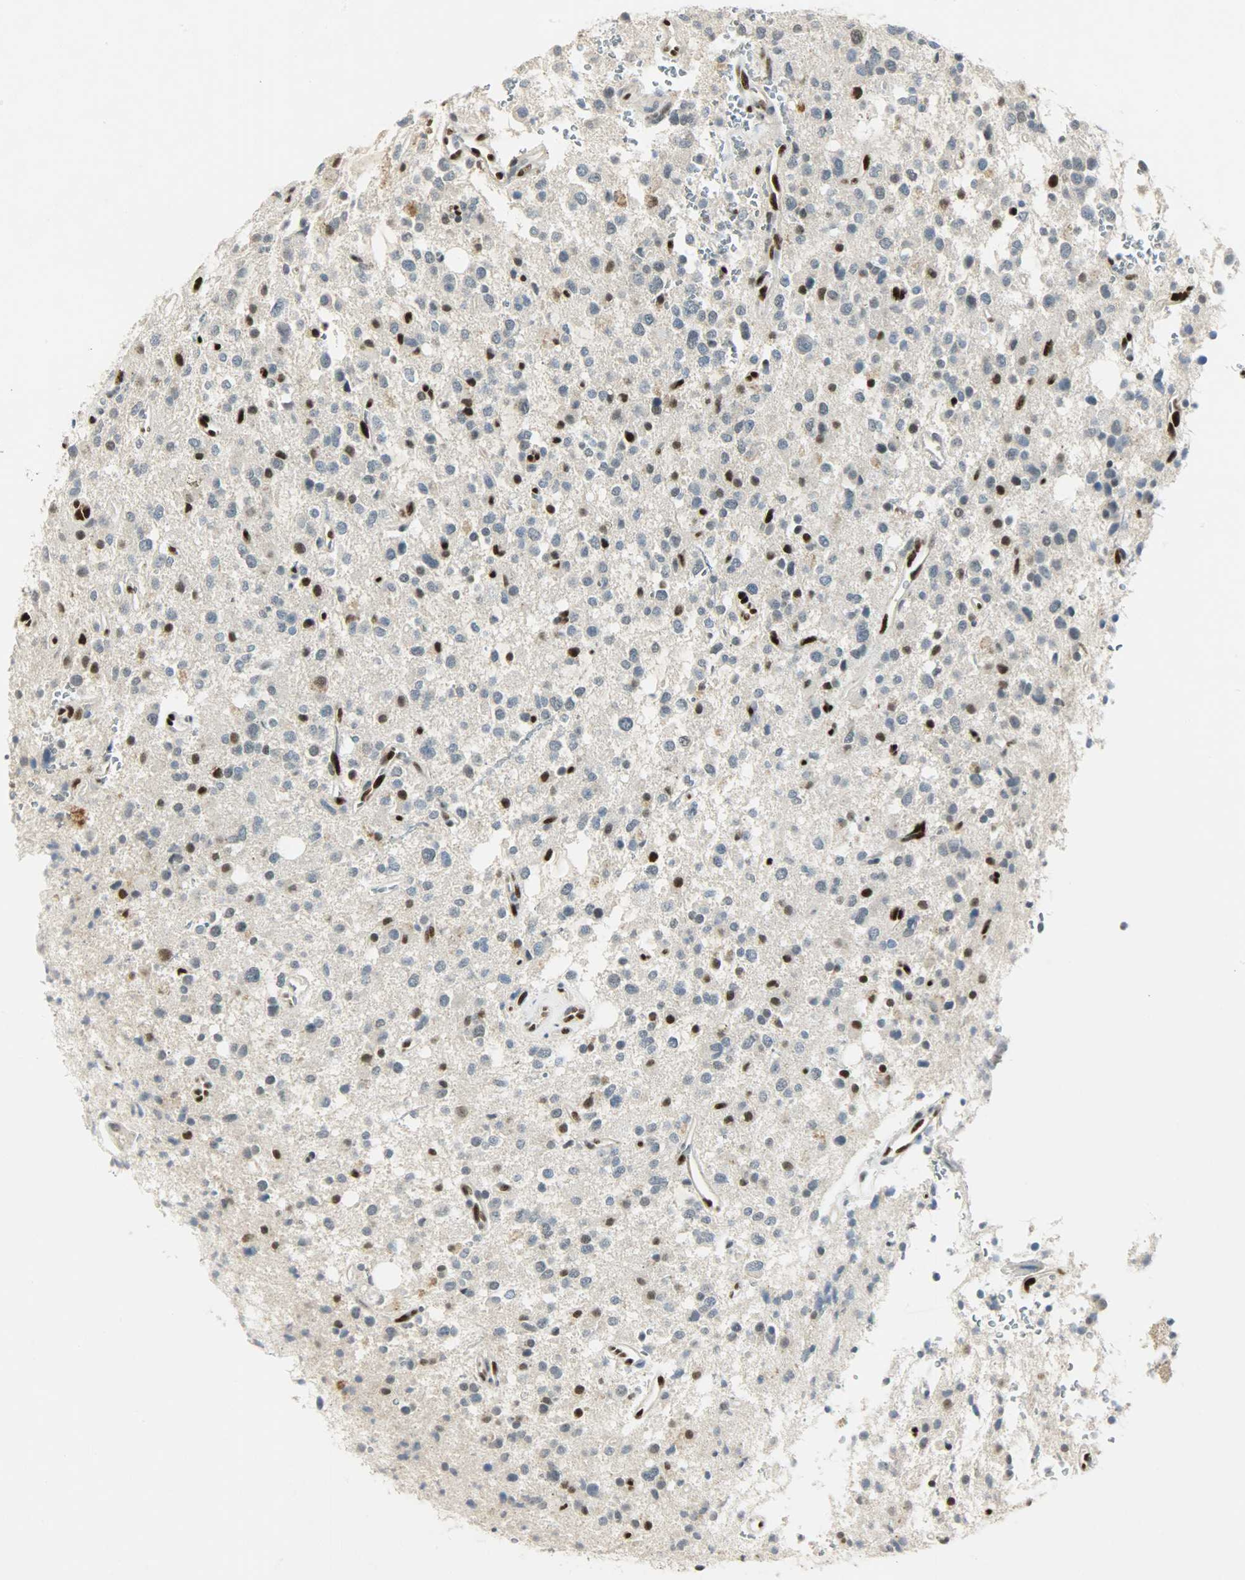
{"staining": {"intensity": "strong", "quantity": "25%-75%", "location": "nuclear"}, "tissue": "glioma", "cell_type": "Tumor cells", "image_type": "cancer", "snomed": [{"axis": "morphology", "description": "Glioma, malignant, High grade"}, {"axis": "topography", "description": "Brain"}], "caption": "Immunohistochemistry (IHC) image of neoplastic tissue: malignant glioma (high-grade) stained using immunohistochemistry (IHC) exhibits high levels of strong protein expression localized specifically in the nuclear of tumor cells, appearing as a nuclear brown color.", "gene": "PPARG", "patient": {"sex": "male", "age": 47}}